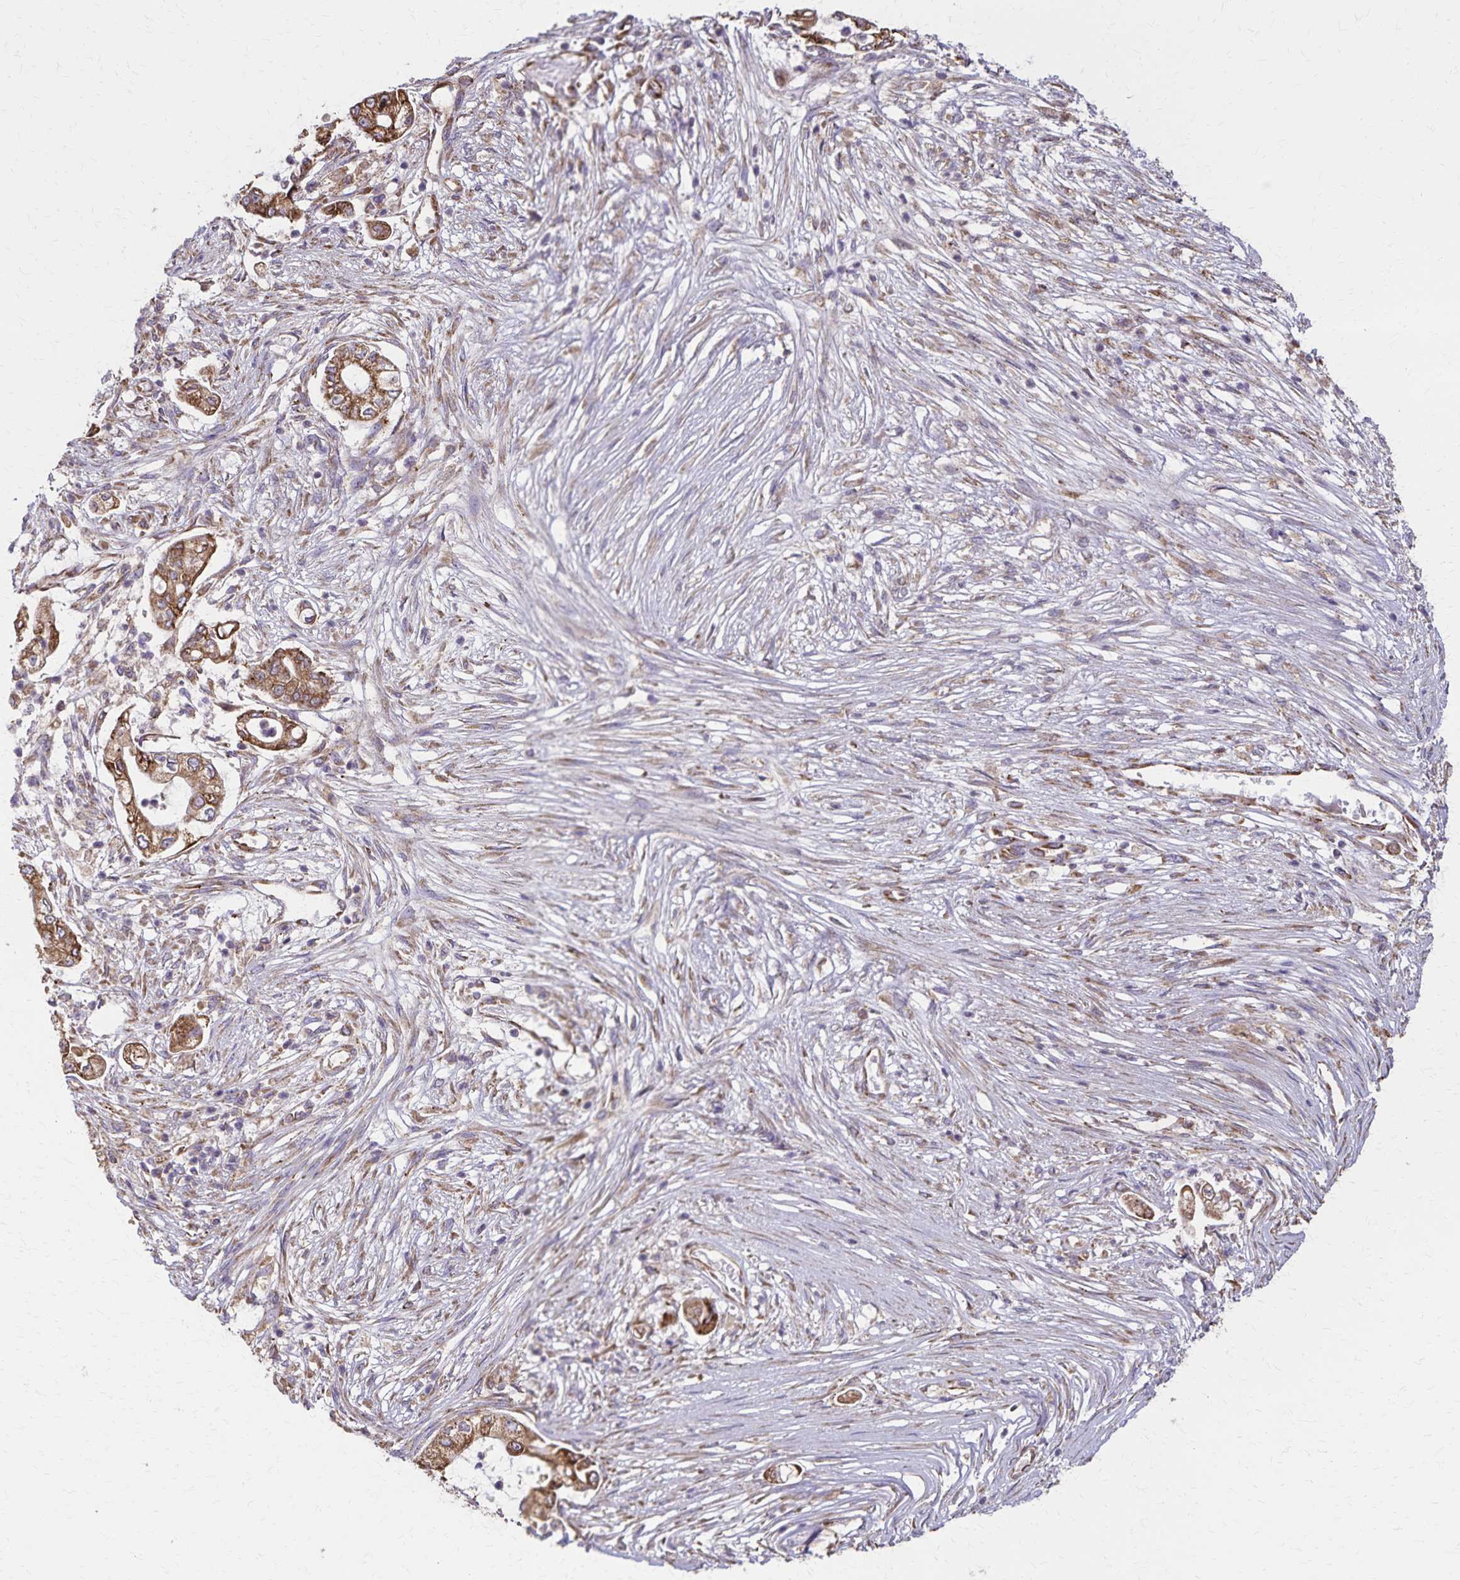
{"staining": {"intensity": "strong", "quantity": ">75%", "location": "cytoplasmic/membranous"}, "tissue": "pancreatic cancer", "cell_type": "Tumor cells", "image_type": "cancer", "snomed": [{"axis": "morphology", "description": "Adenocarcinoma, NOS"}, {"axis": "topography", "description": "Pancreas"}], "caption": "Pancreatic cancer (adenocarcinoma) tissue reveals strong cytoplasmic/membranous staining in approximately >75% of tumor cells (IHC, brightfield microscopy, high magnification).", "gene": "RNF10", "patient": {"sex": "female", "age": 69}}